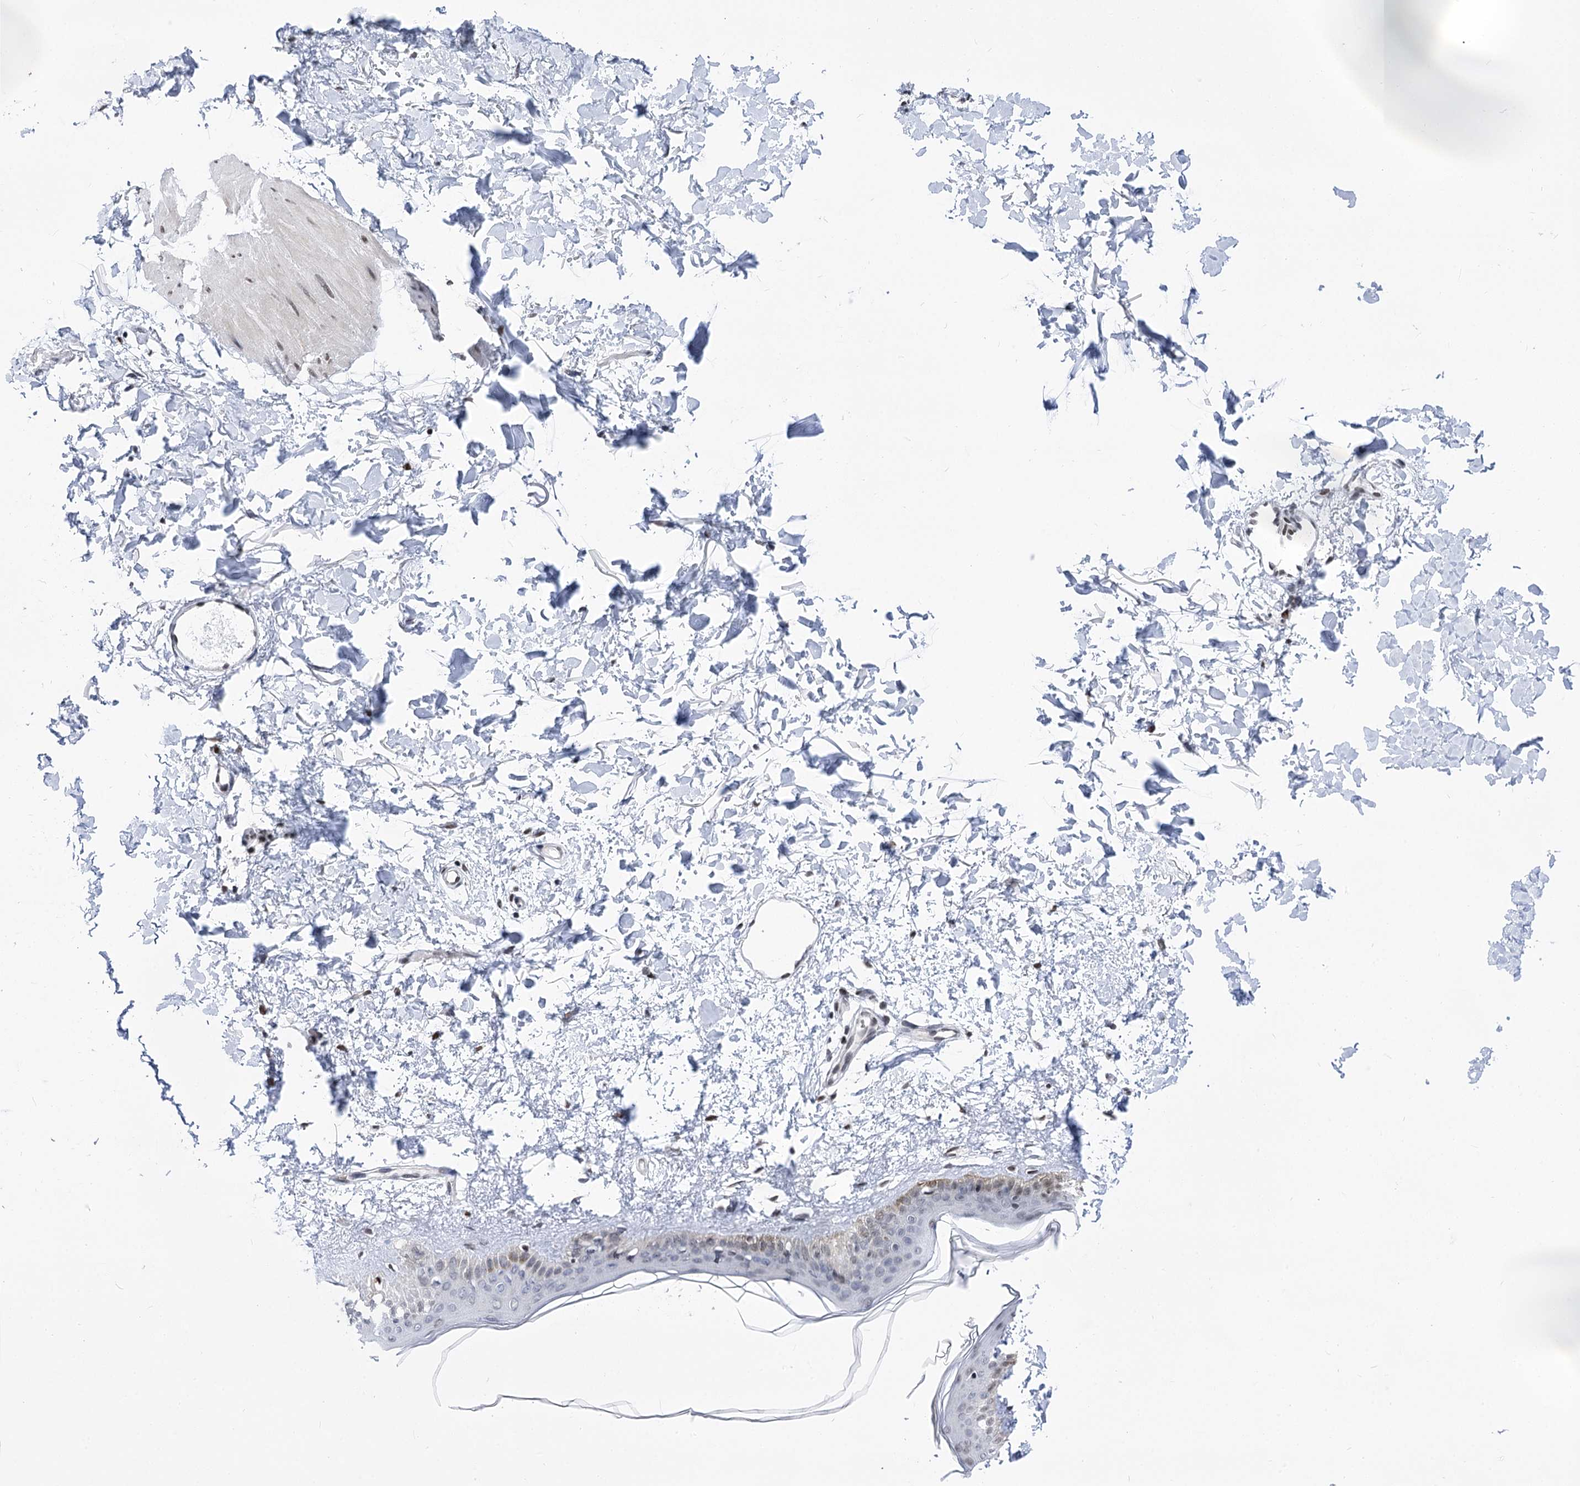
{"staining": {"intensity": "weak", "quantity": ">75%", "location": "nuclear"}, "tissue": "skin", "cell_type": "Fibroblasts", "image_type": "normal", "snomed": [{"axis": "morphology", "description": "Normal tissue, NOS"}, {"axis": "topography", "description": "Skin"}], "caption": "Weak nuclear expression for a protein is appreciated in about >75% of fibroblasts of normal skin using IHC.", "gene": "POU4F3", "patient": {"sex": "female", "age": 58}}